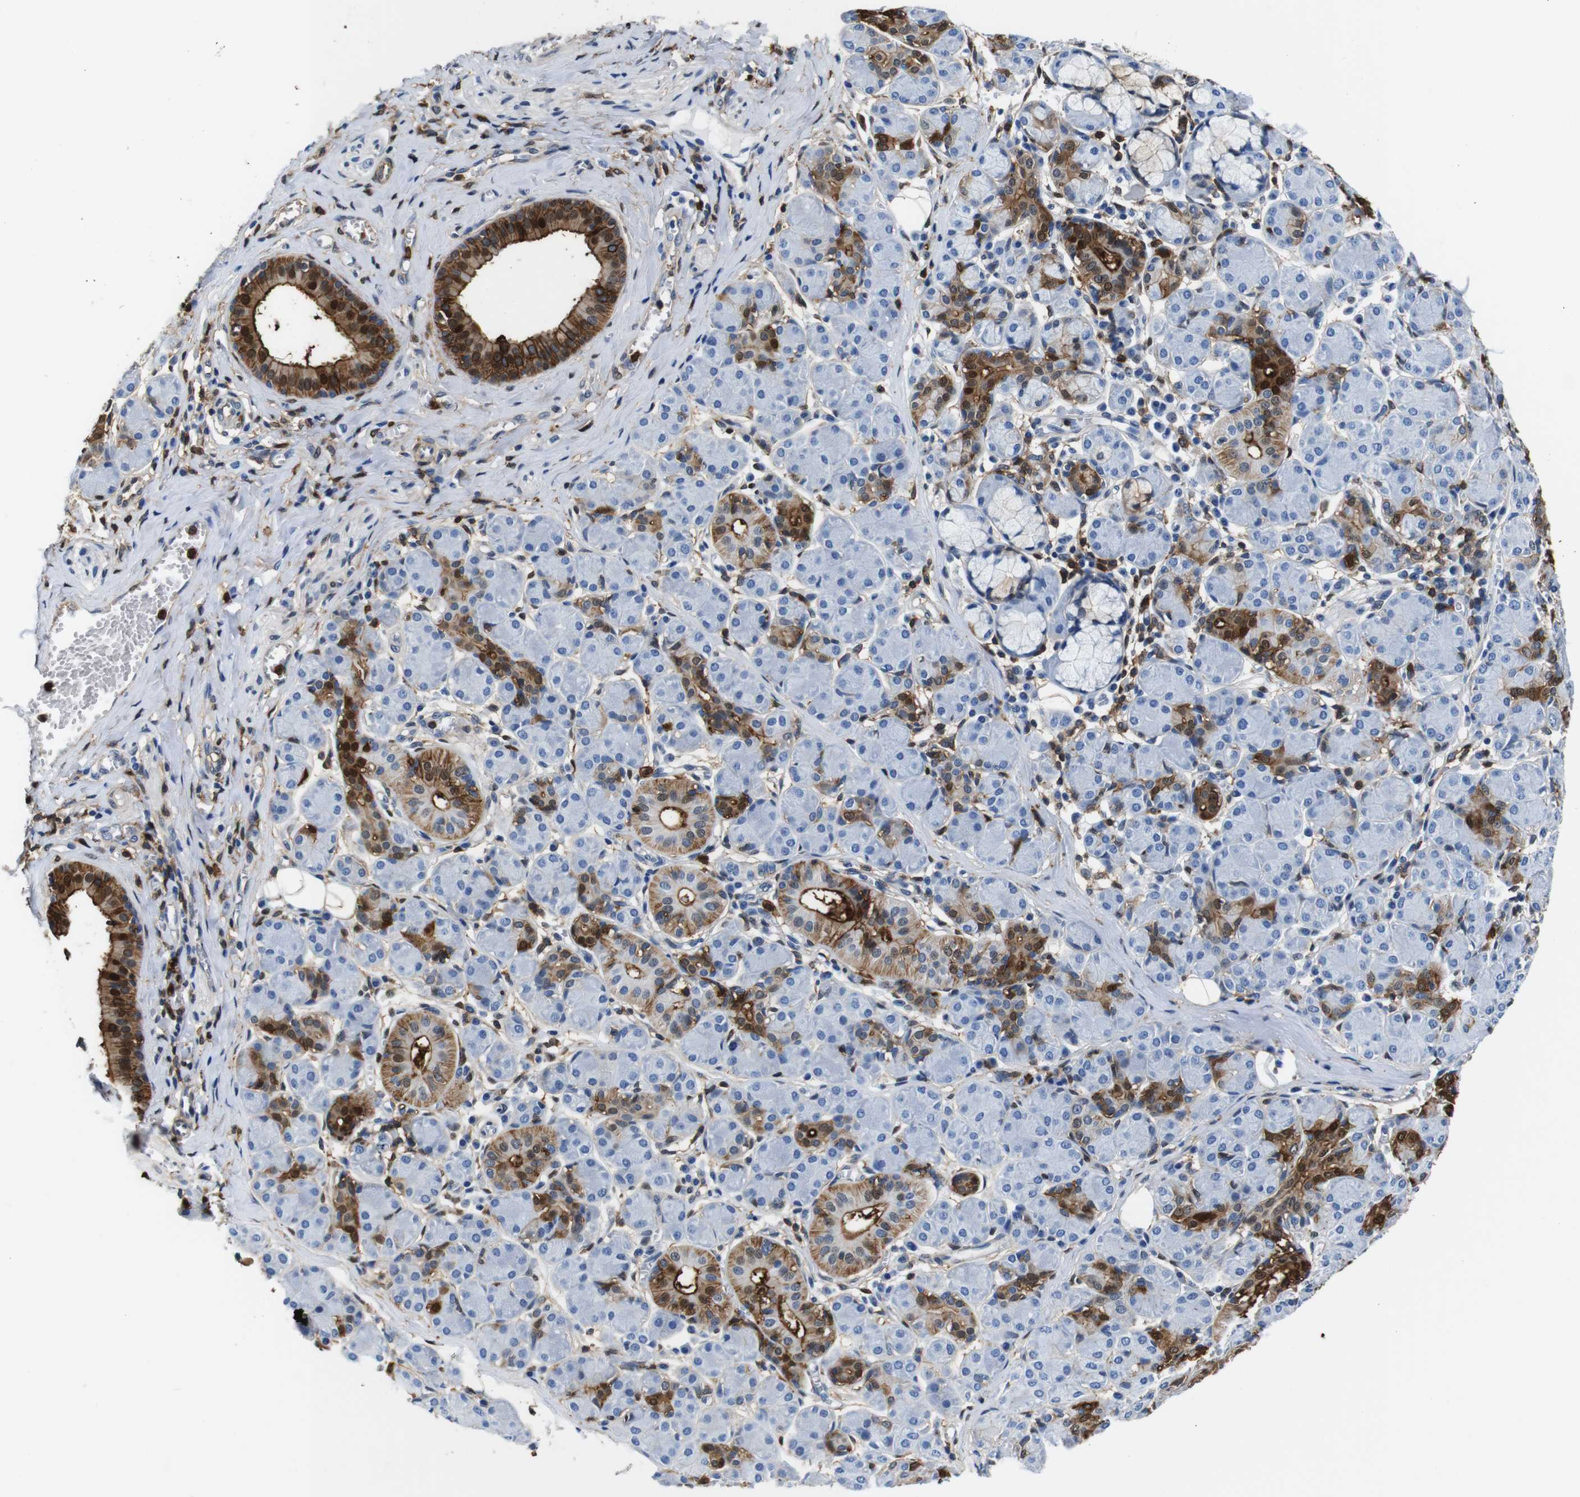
{"staining": {"intensity": "moderate", "quantity": "25%-75%", "location": "cytoplasmic/membranous,nuclear"}, "tissue": "salivary gland", "cell_type": "Glandular cells", "image_type": "normal", "snomed": [{"axis": "morphology", "description": "Normal tissue, NOS"}, {"axis": "morphology", "description": "Inflammation, NOS"}, {"axis": "topography", "description": "Lymph node"}, {"axis": "topography", "description": "Salivary gland"}], "caption": "A brown stain labels moderate cytoplasmic/membranous,nuclear staining of a protein in glandular cells of unremarkable salivary gland. (Brightfield microscopy of DAB IHC at high magnification).", "gene": "ANXA1", "patient": {"sex": "male", "age": 3}}